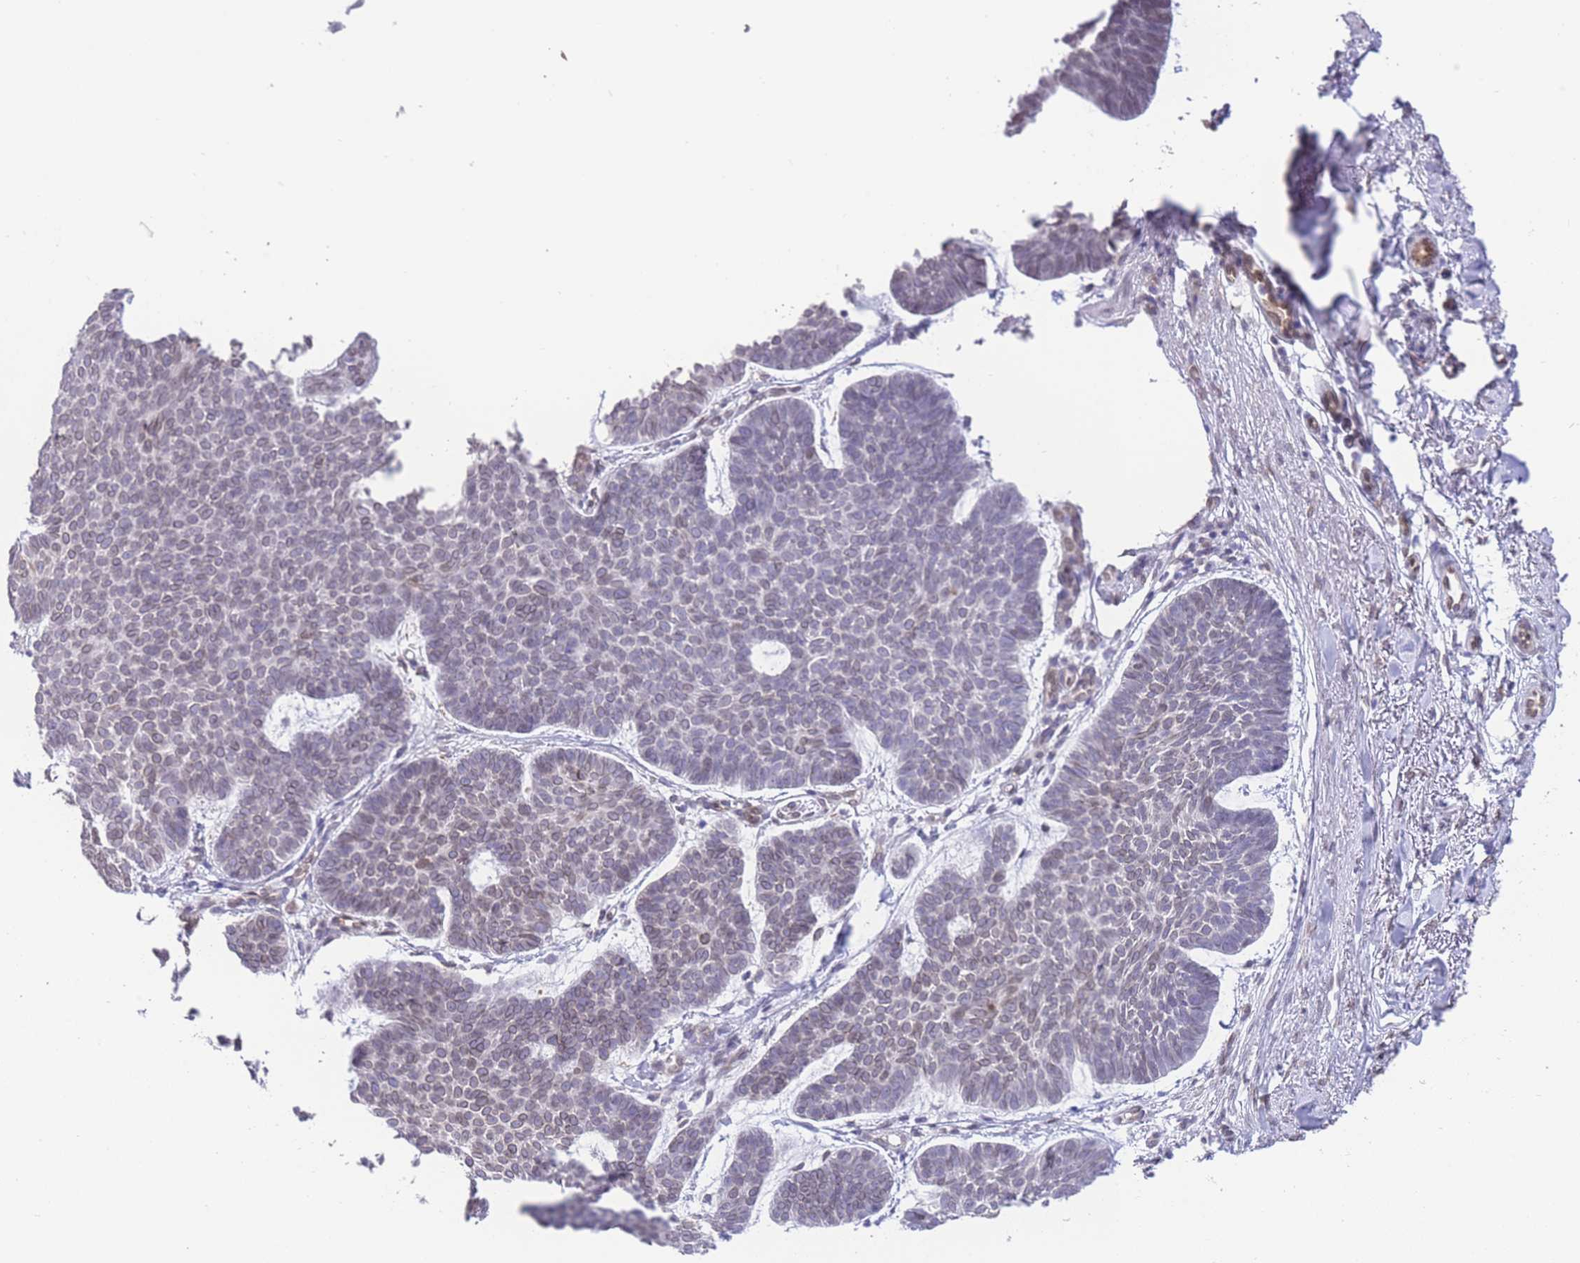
{"staining": {"intensity": "weak", "quantity": "25%-75%", "location": "nuclear"}, "tissue": "skin cancer", "cell_type": "Tumor cells", "image_type": "cancer", "snomed": [{"axis": "morphology", "description": "Basal cell carcinoma"}, {"axis": "topography", "description": "Skin"}], "caption": "Protein expression analysis of human skin cancer (basal cell carcinoma) reveals weak nuclear expression in approximately 25%-75% of tumor cells.", "gene": "OR10AD1", "patient": {"sex": "female", "age": 74}}